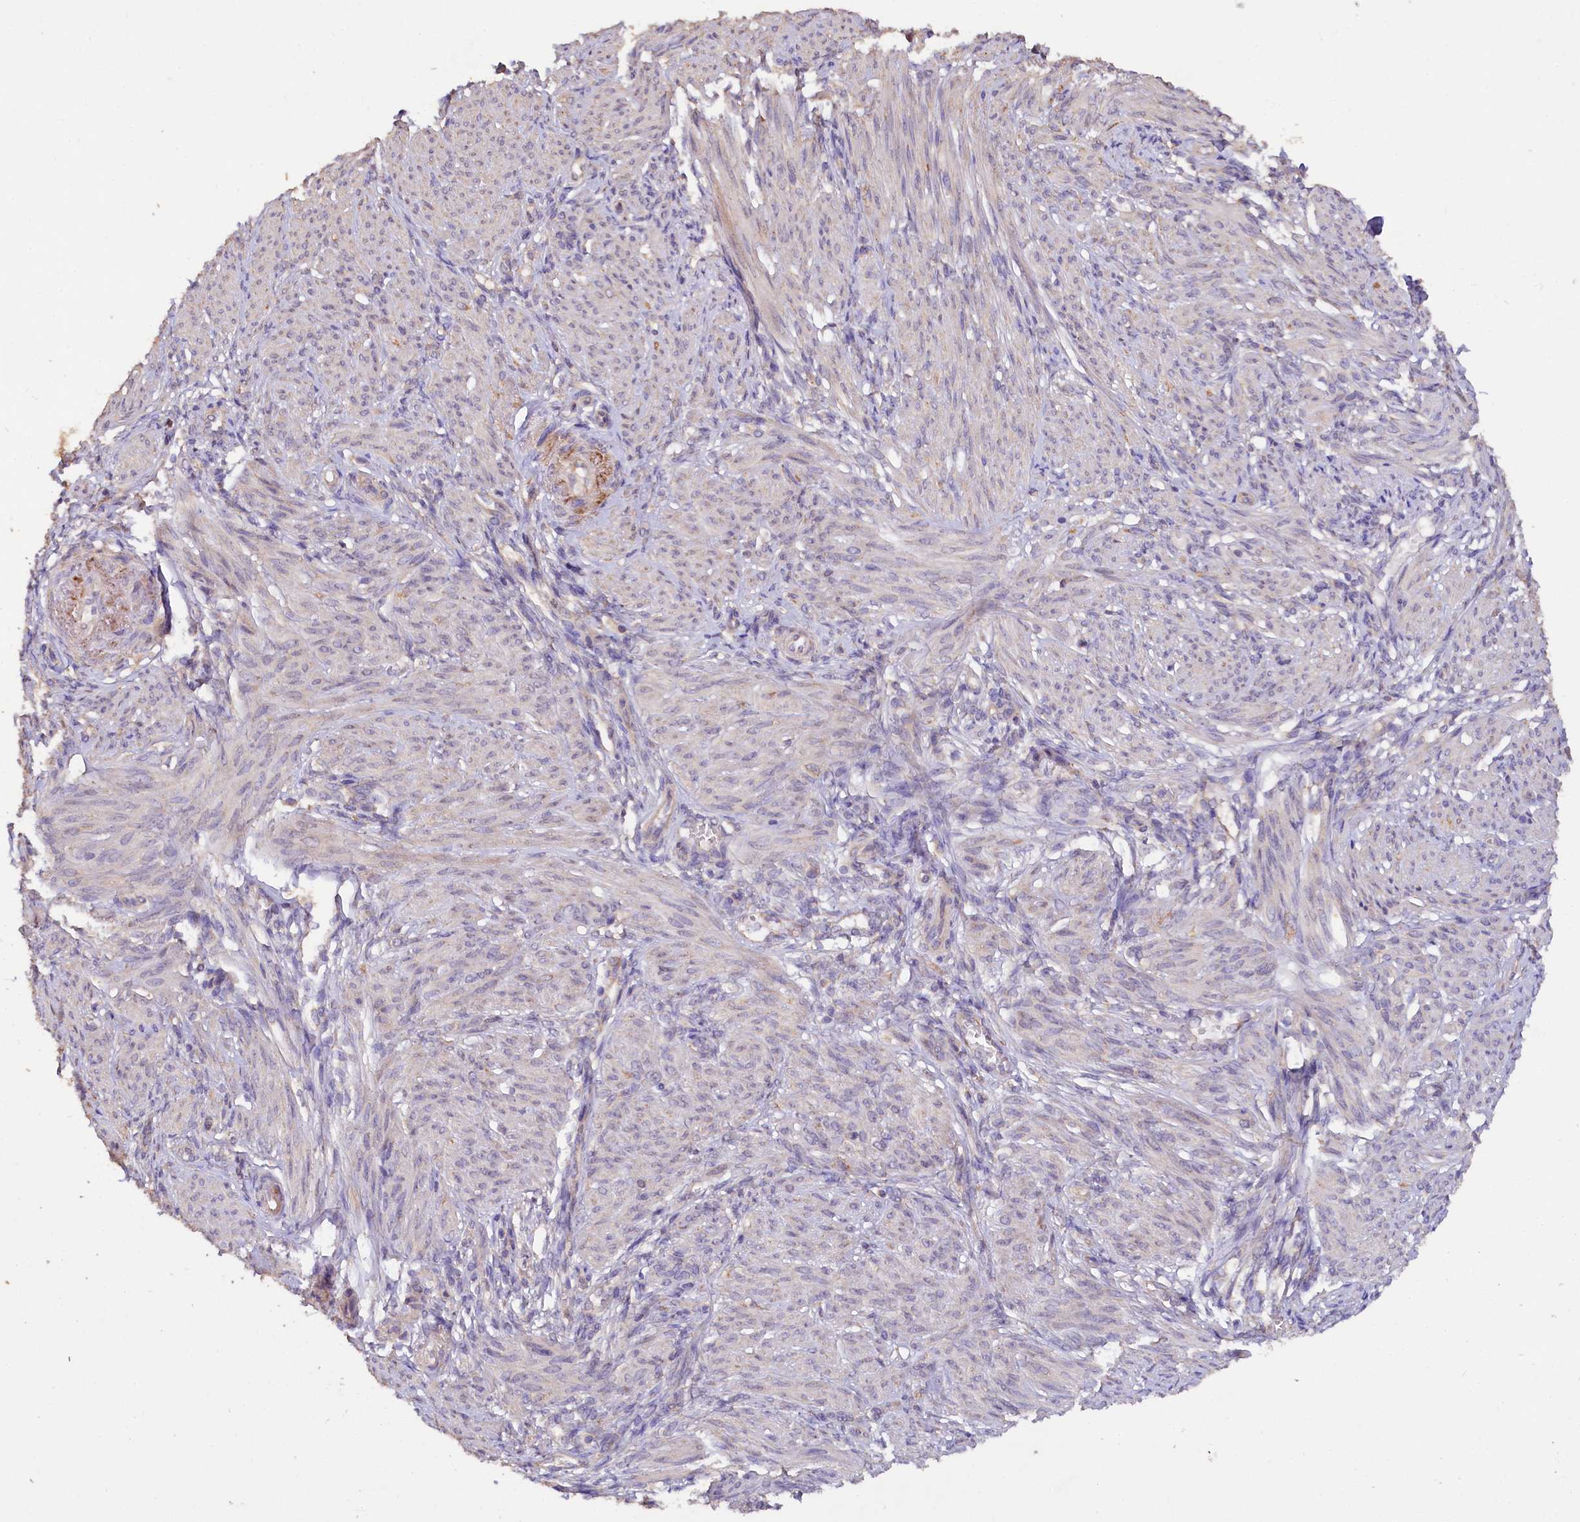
{"staining": {"intensity": "negative", "quantity": "none", "location": "none"}, "tissue": "smooth muscle", "cell_type": "Smooth muscle cells", "image_type": "normal", "snomed": [{"axis": "morphology", "description": "Normal tissue, NOS"}, {"axis": "topography", "description": "Smooth muscle"}], "caption": "High power microscopy photomicrograph of an IHC photomicrograph of unremarkable smooth muscle, revealing no significant positivity in smooth muscle cells.", "gene": "ETFBKMT", "patient": {"sex": "female", "age": 39}}